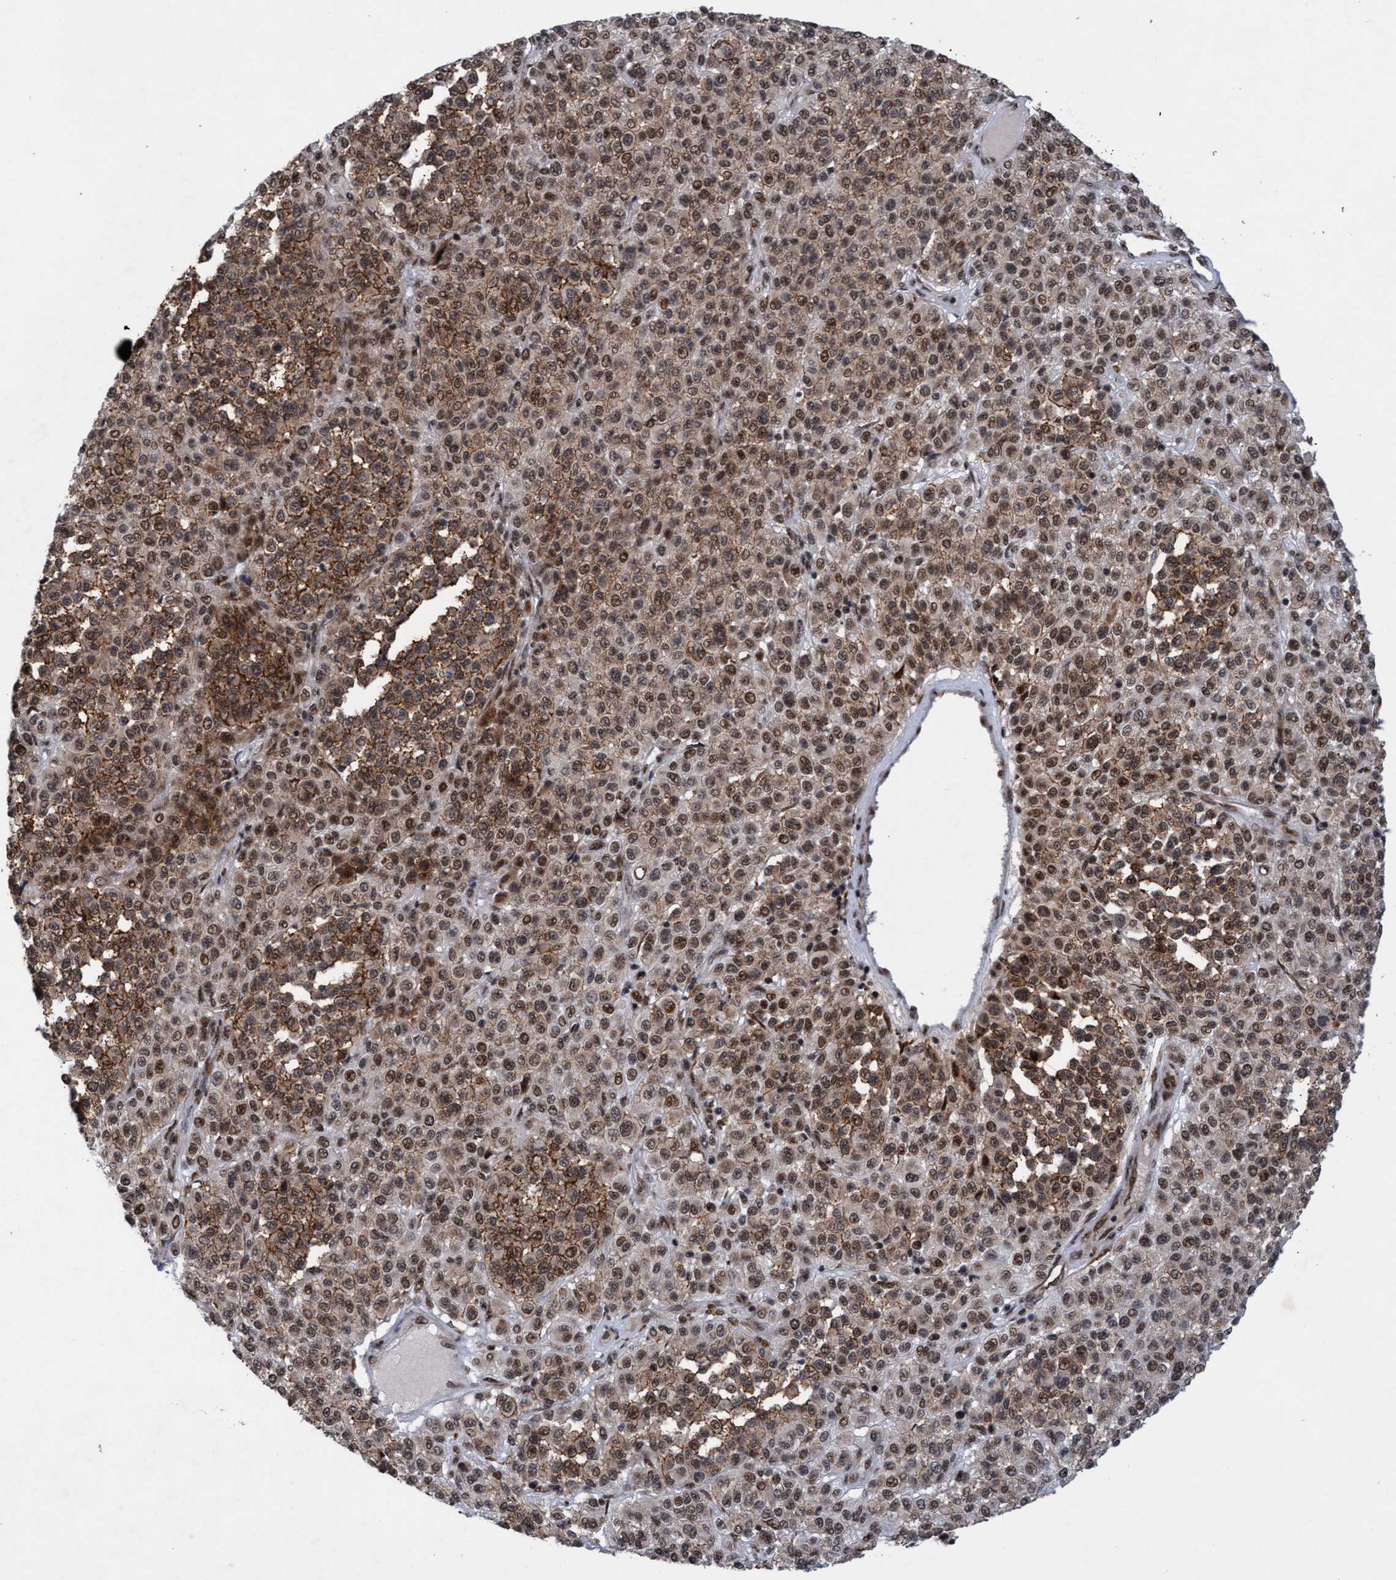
{"staining": {"intensity": "moderate", "quantity": ">75%", "location": "cytoplasmic/membranous,nuclear"}, "tissue": "melanoma", "cell_type": "Tumor cells", "image_type": "cancer", "snomed": [{"axis": "morphology", "description": "Malignant melanoma, Metastatic site"}, {"axis": "topography", "description": "Pancreas"}], "caption": "Protein staining of malignant melanoma (metastatic site) tissue shows moderate cytoplasmic/membranous and nuclear positivity in approximately >75% of tumor cells.", "gene": "GLT6D1", "patient": {"sex": "female", "age": 30}}